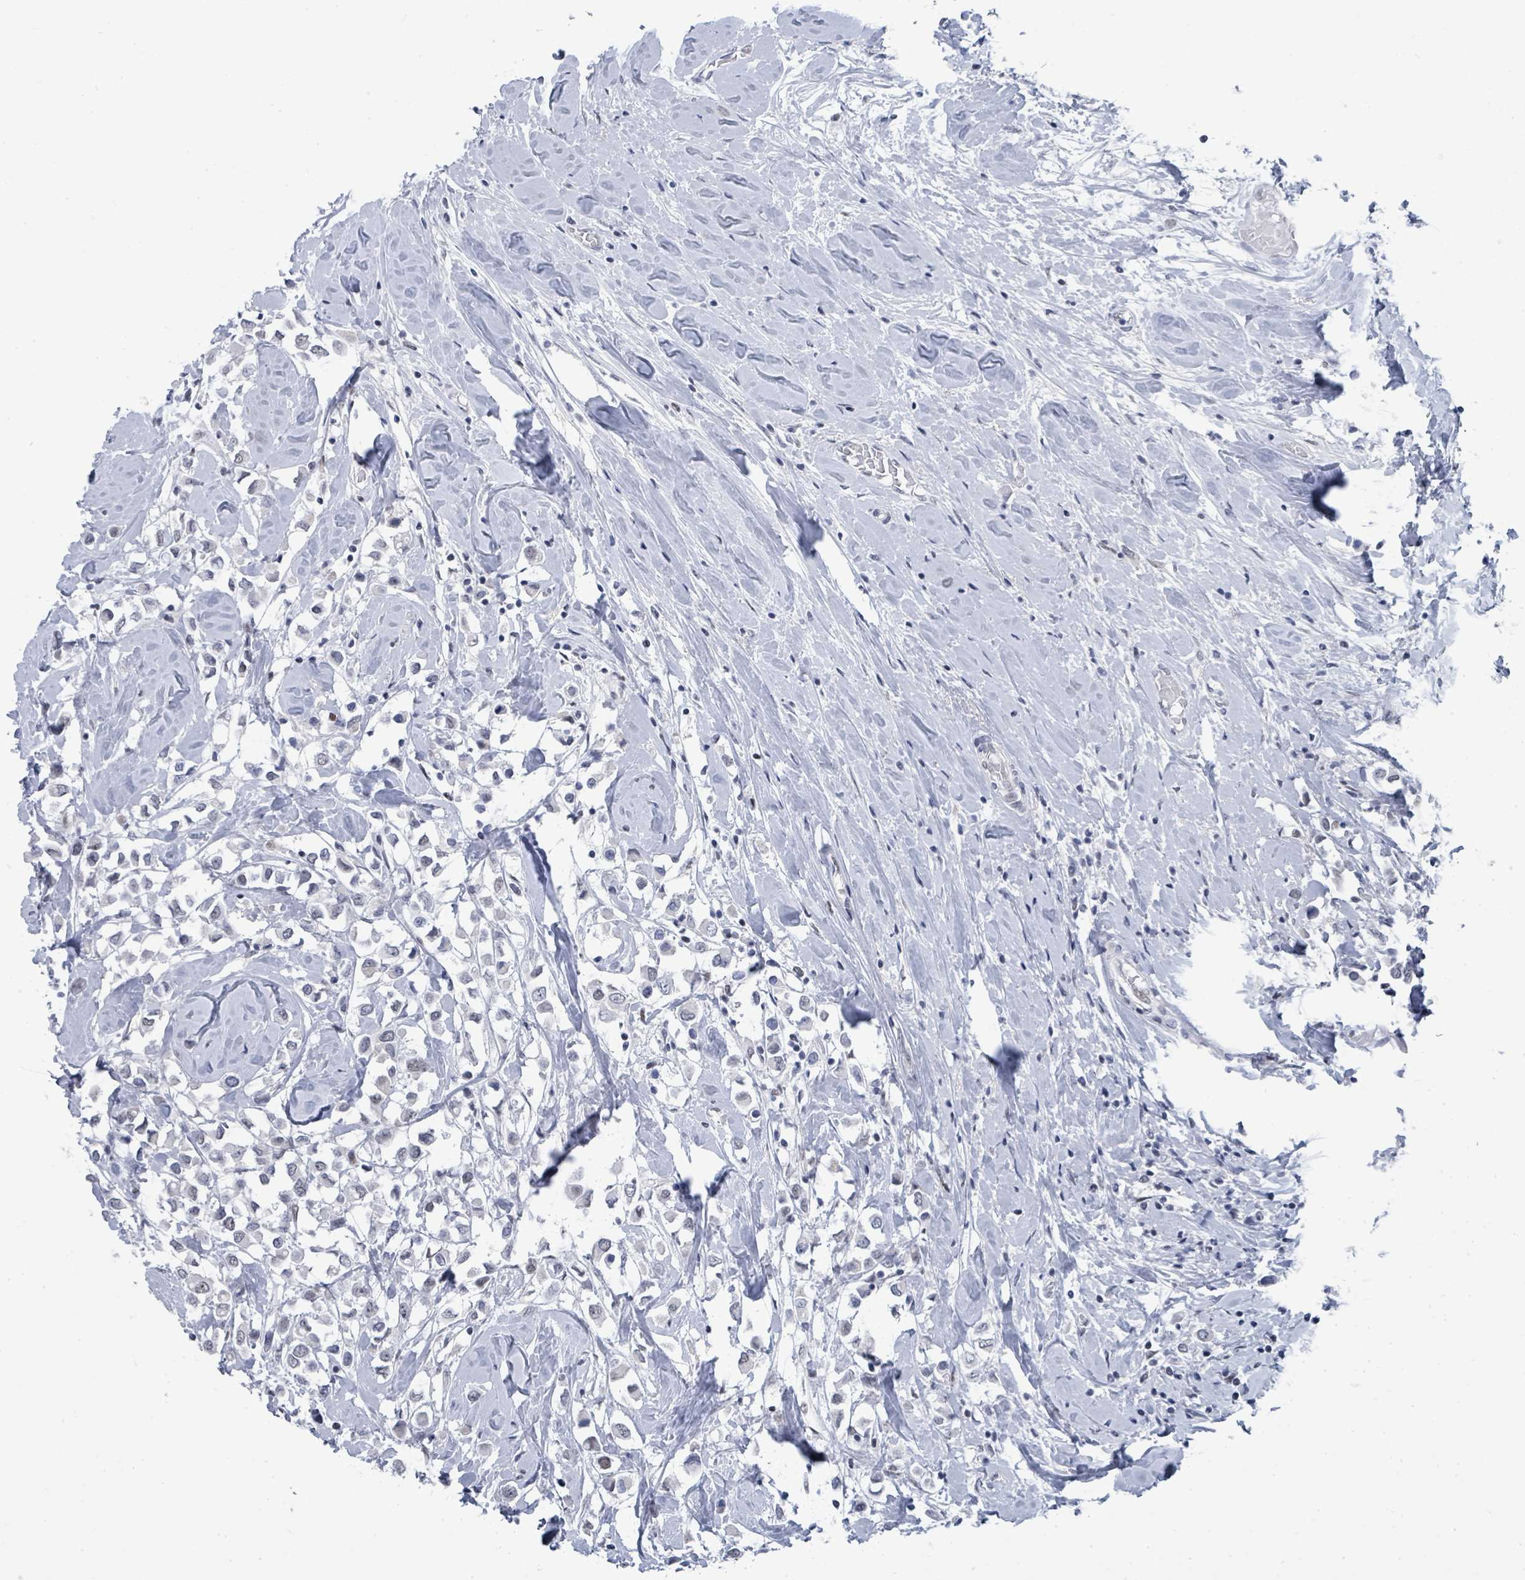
{"staining": {"intensity": "negative", "quantity": "none", "location": "none"}, "tissue": "breast cancer", "cell_type": "Tumor cells", "image_type": "cancer", "snomed": [{"axis": "morphology", "description": "Duct carcinoma"}, {"axis": "topography", "description": "Breast"}], "caption": "A high-resolution micrograph shows immunohistochemistry (IHC) staining of breast cancer (intraductal carcinoma), which reveals no significant positivity in tumor cells.", "gene": "CT45A5", "patient": {"sex": "female", "age": 61}}